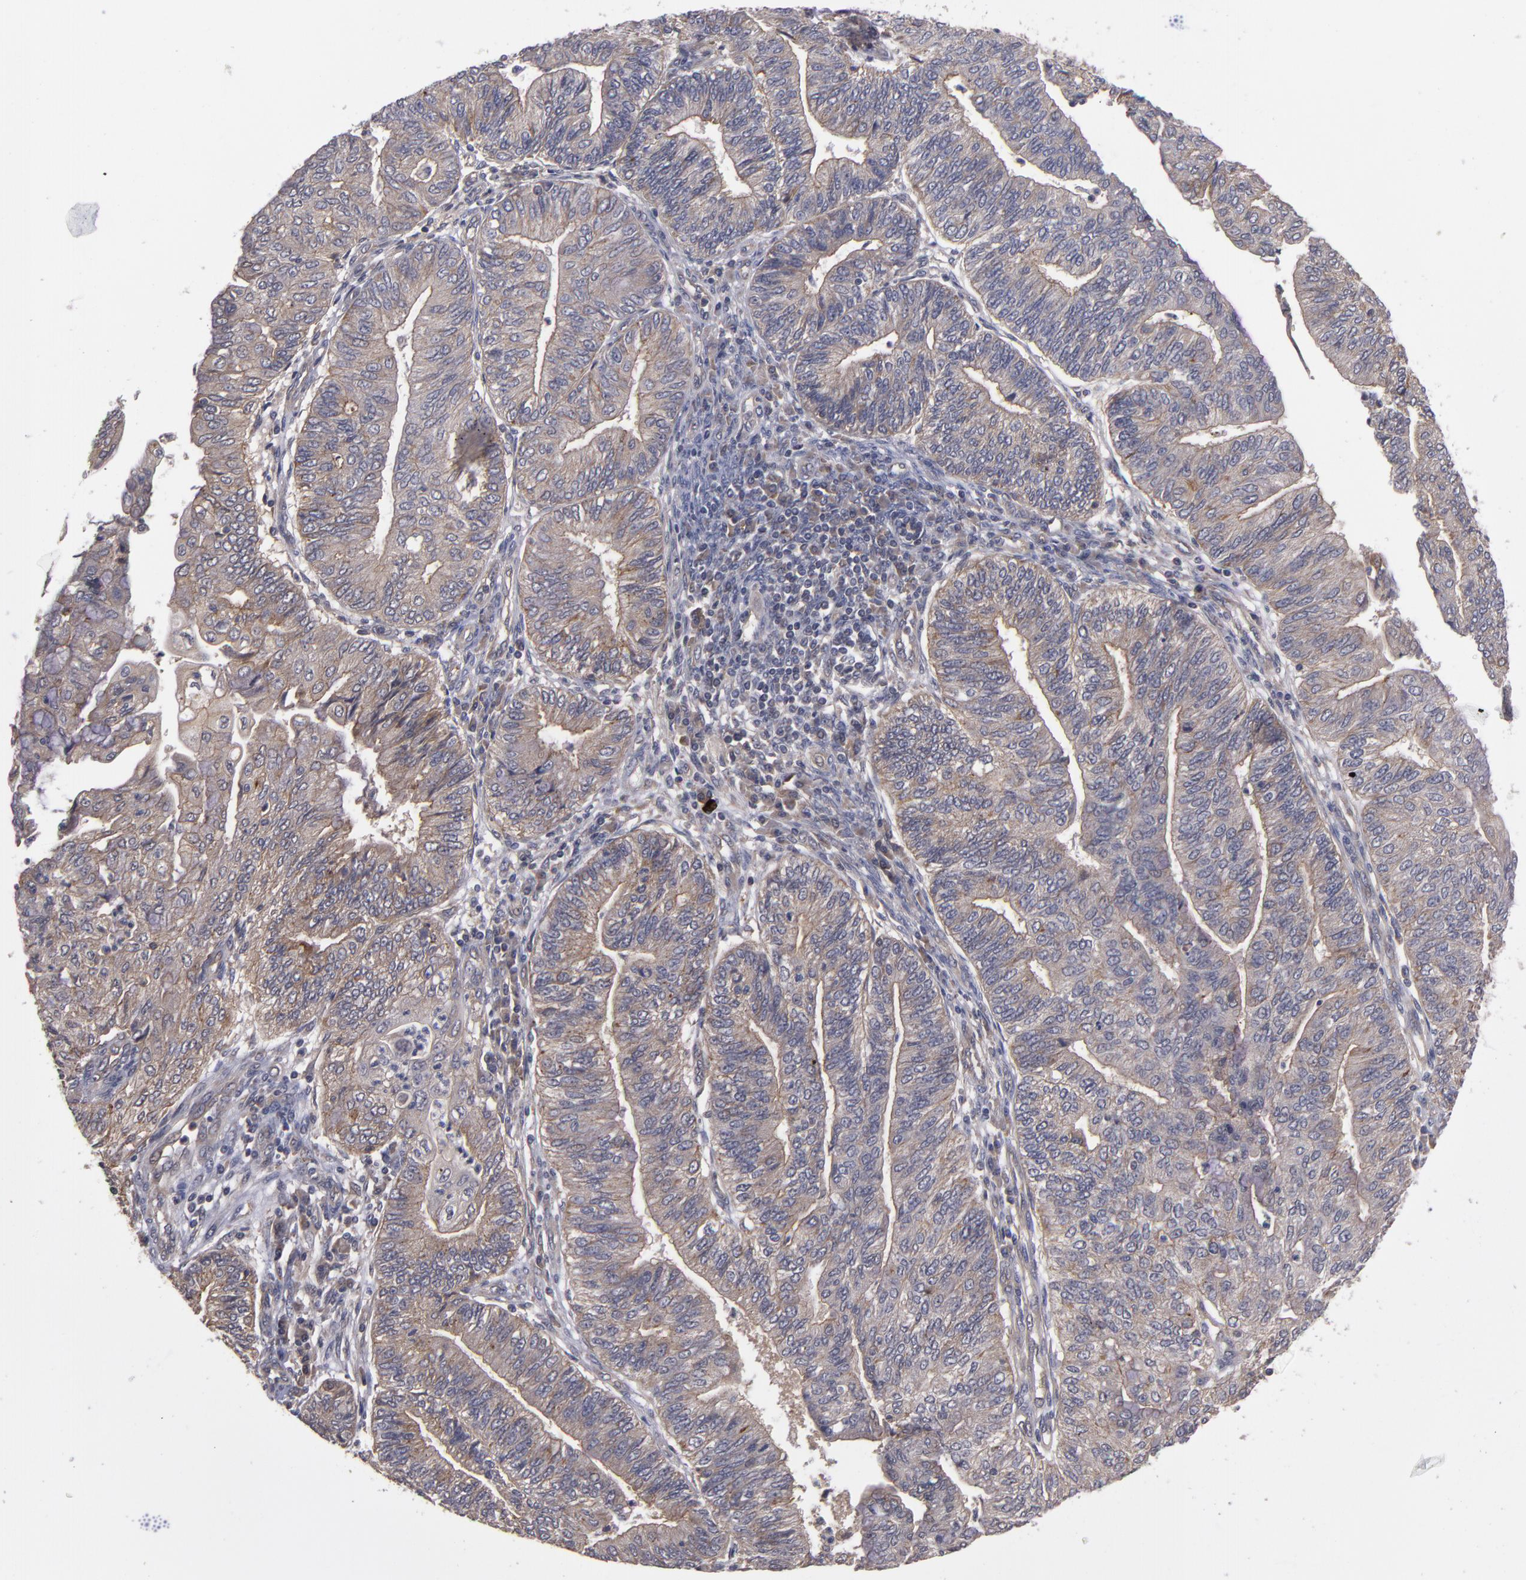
{"staining": {"intensity": "weak", "quantity": ">75%", "location": "cytoplasmic/membranous"}, "tissue": "endometrial cancer", "cell_type": "Tumor cells", "image_type": "cancer", "snomed": [{"axis": "morphology", "description": "Adenocarcinoma, NOS"}, {"axis": "topography", "description": "Endometrium"}], "caption": "Brown immunohistochemical staining in adenocarcinoma (endometrial) reveals weak cytoplasmic/membranous positivity in about >75% of tumor cells.", "gene": "CTSO", "patient": {"sex": "female", "age": 59}}